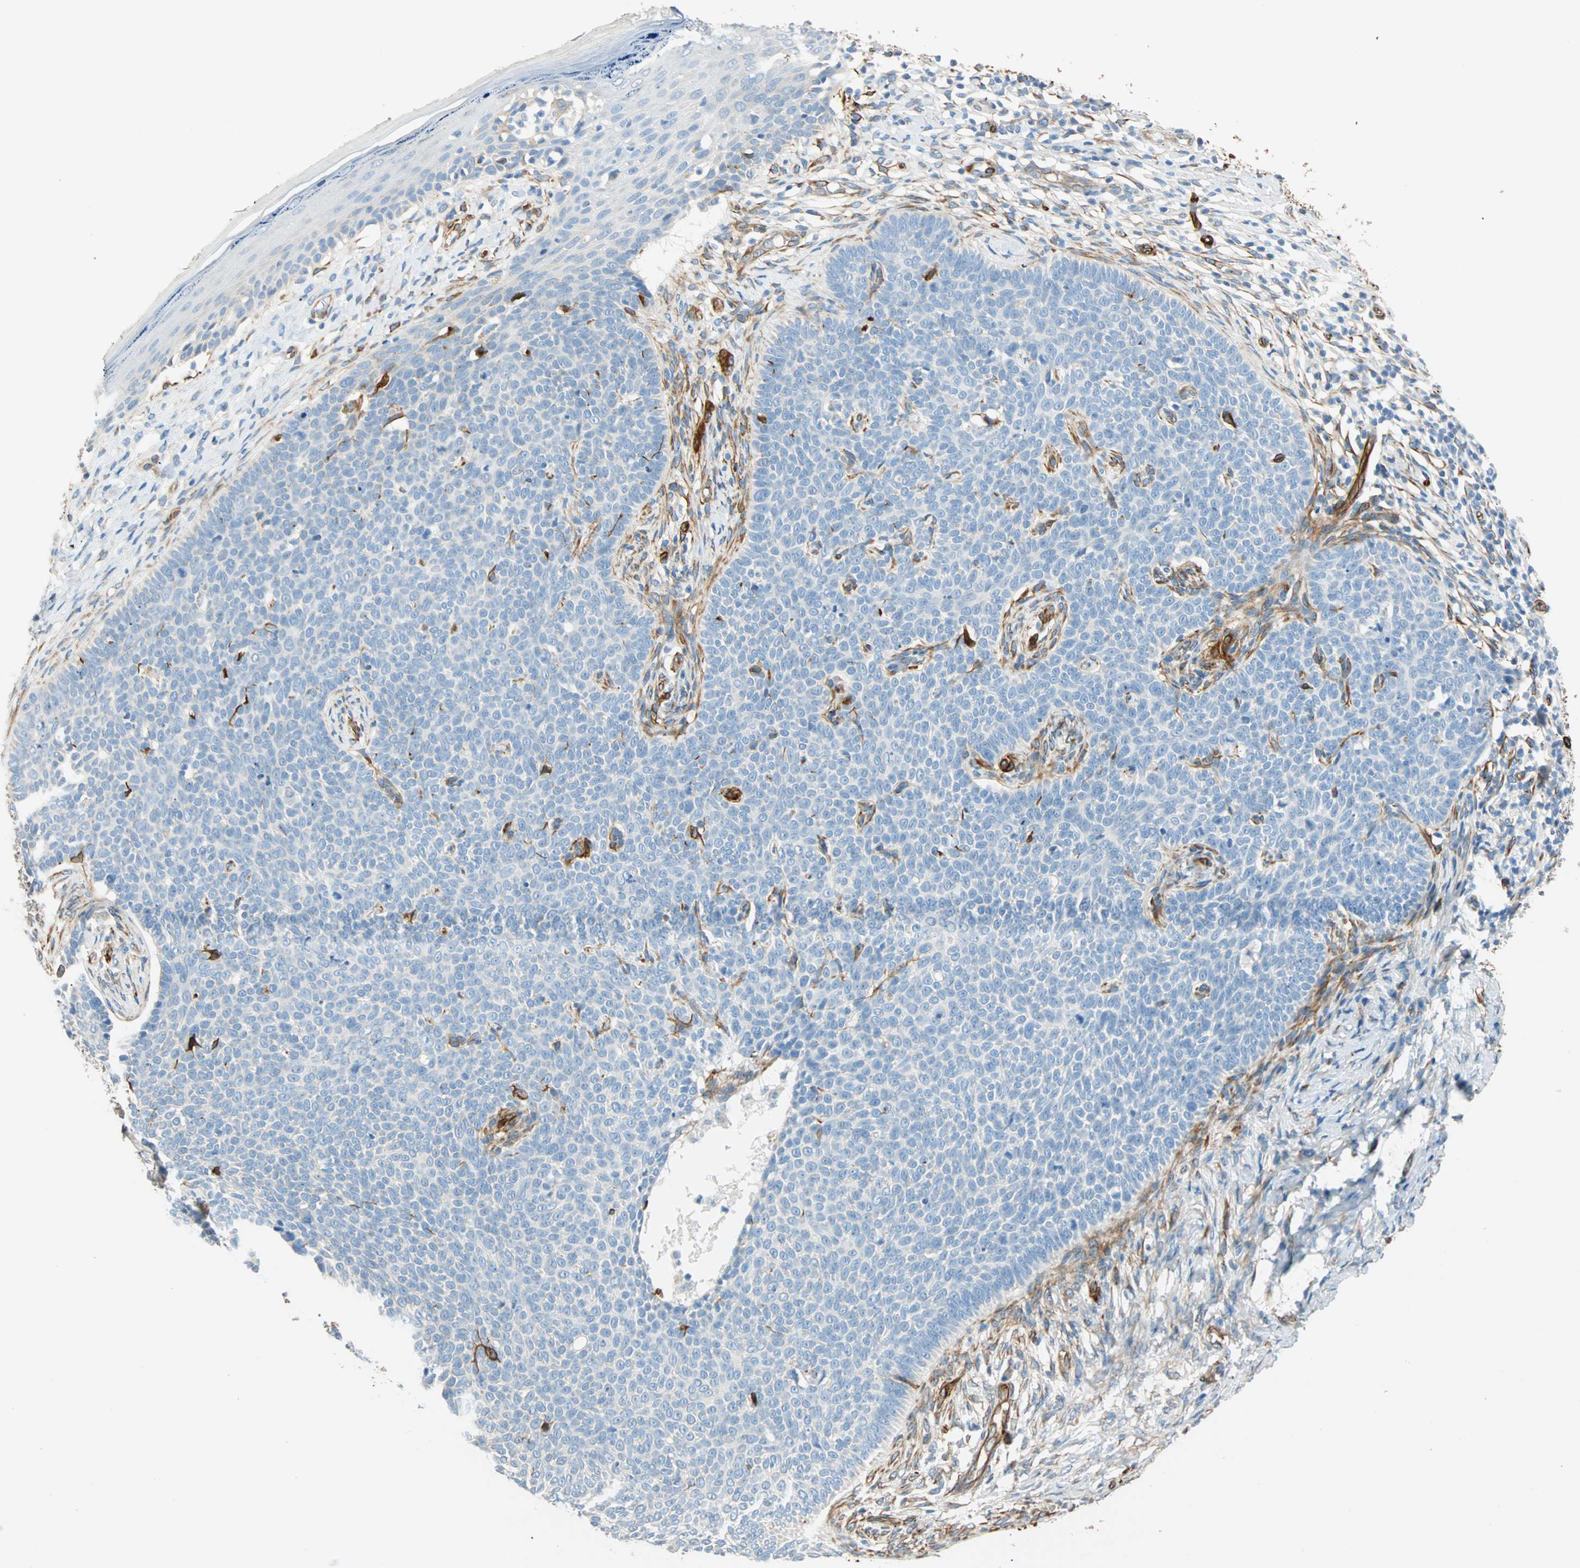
{"staining": {"intensity": "negative", "quantity": "none", "location": "none"}, "tissue": "skin cancer", "cell_type": "Tumor cells", "image_type": "cancer", "snomed": [{"axis": "morphology", "description": "Normal tissue, NOS"}, {"axis": "morphology", "description": "Basal cell carcinoma"}, {"axis": "topography", "description": "Skin"}], "caption": "Immunohistochemistry (IHC) image of human skin cancer (basal cell carcinoma) stained for a protein (brown), which exhibits no staining in tumor cells.", "gene": "NES", "patient": {"sex": "male", "age": 87}}